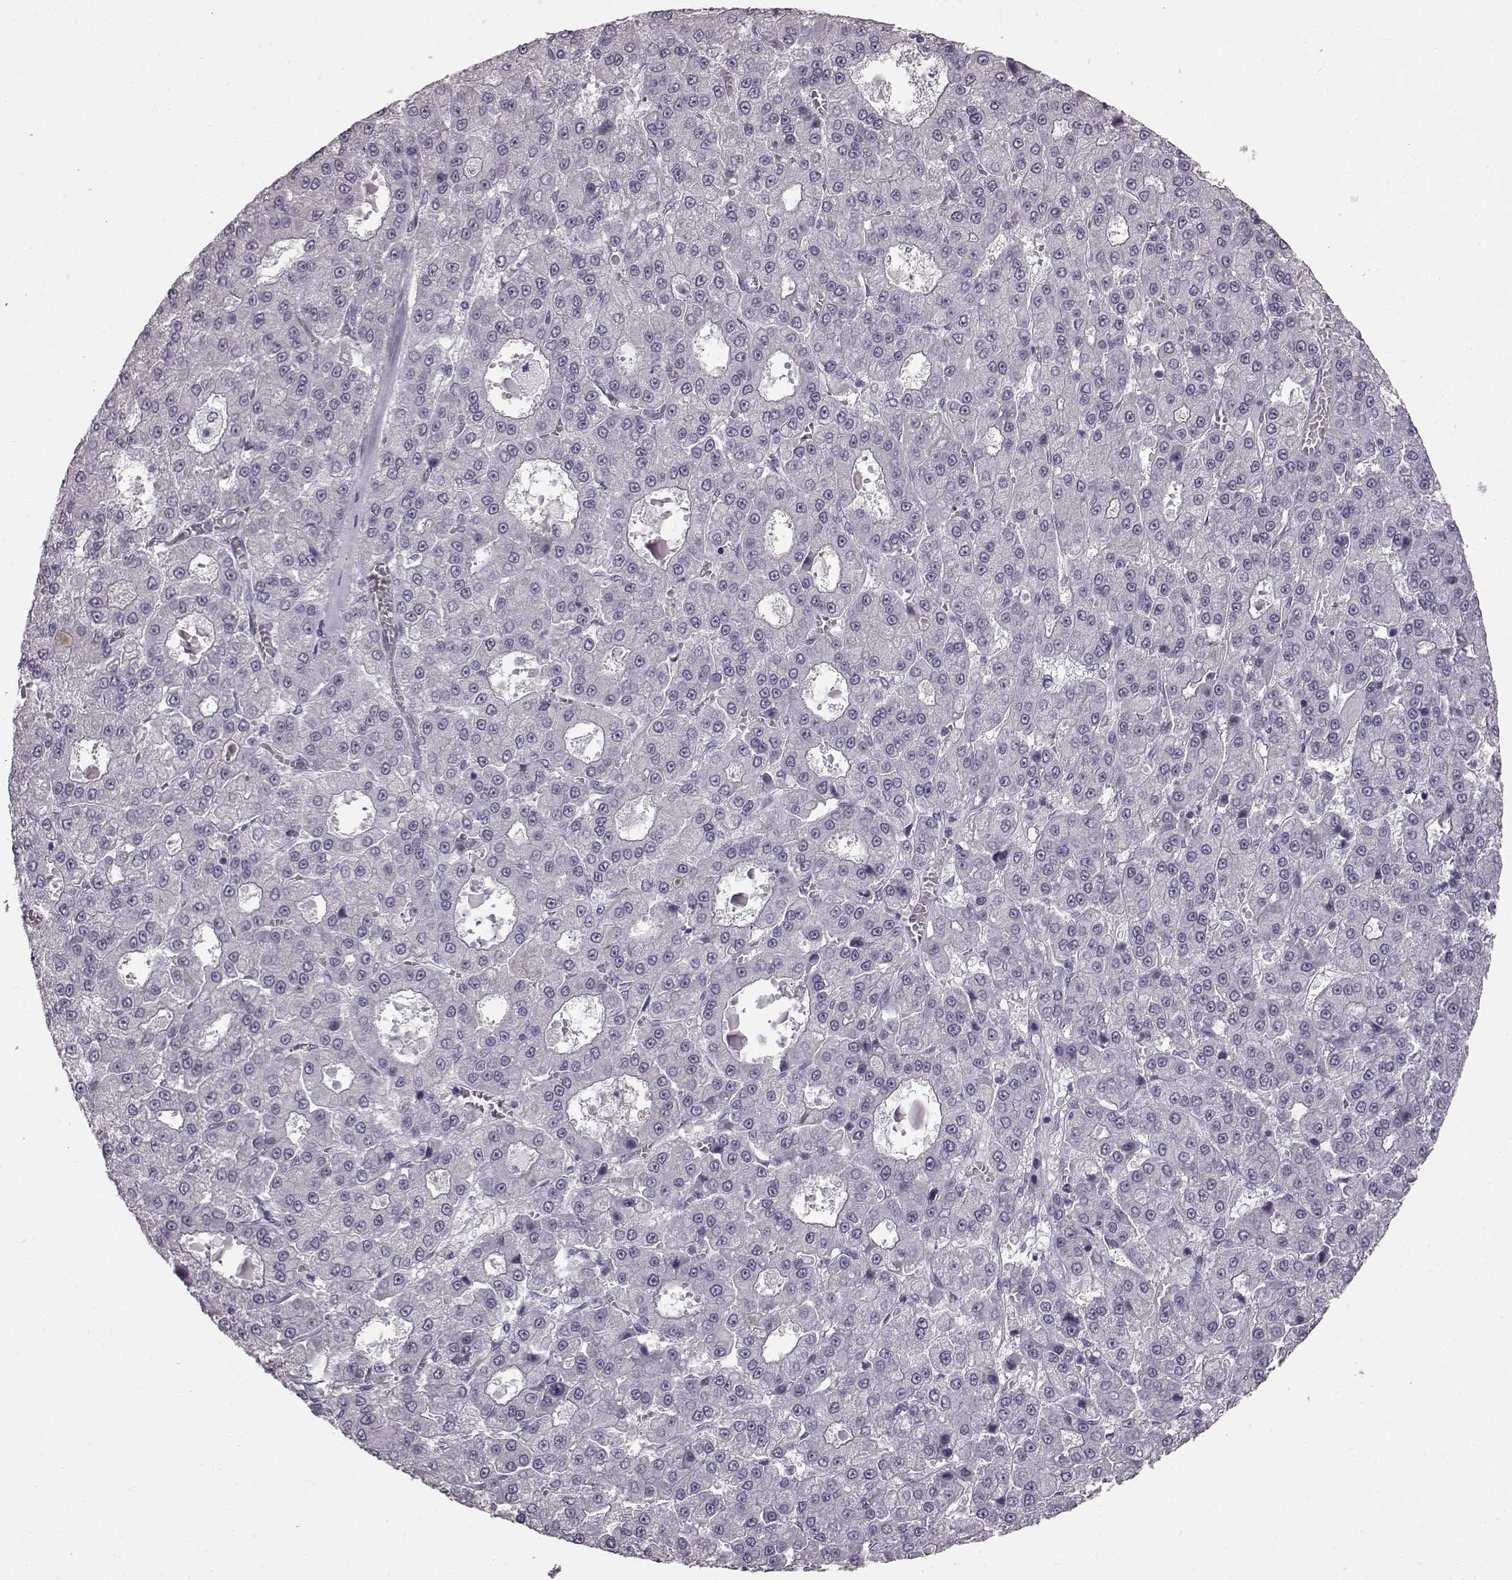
{"staining": {"intensity": "negative", "quantity": "none", "location": "none"}, "tissue": "liver cancer", "cell_type": "Tumor cells", "image_type": "cancer", "snomed": [{"axis": "morphology", "description": "Carcinoma, Hepatocellular, NOS"}, {"axis": "topography", "description": "Liver"}], "caption": "This is an IHC micrograph of liver hepatocellular carcinoma. There is no positivity in tumor cells.", "gene": "TCHHL1", "patient": {"sex": "male", "age": 70}}